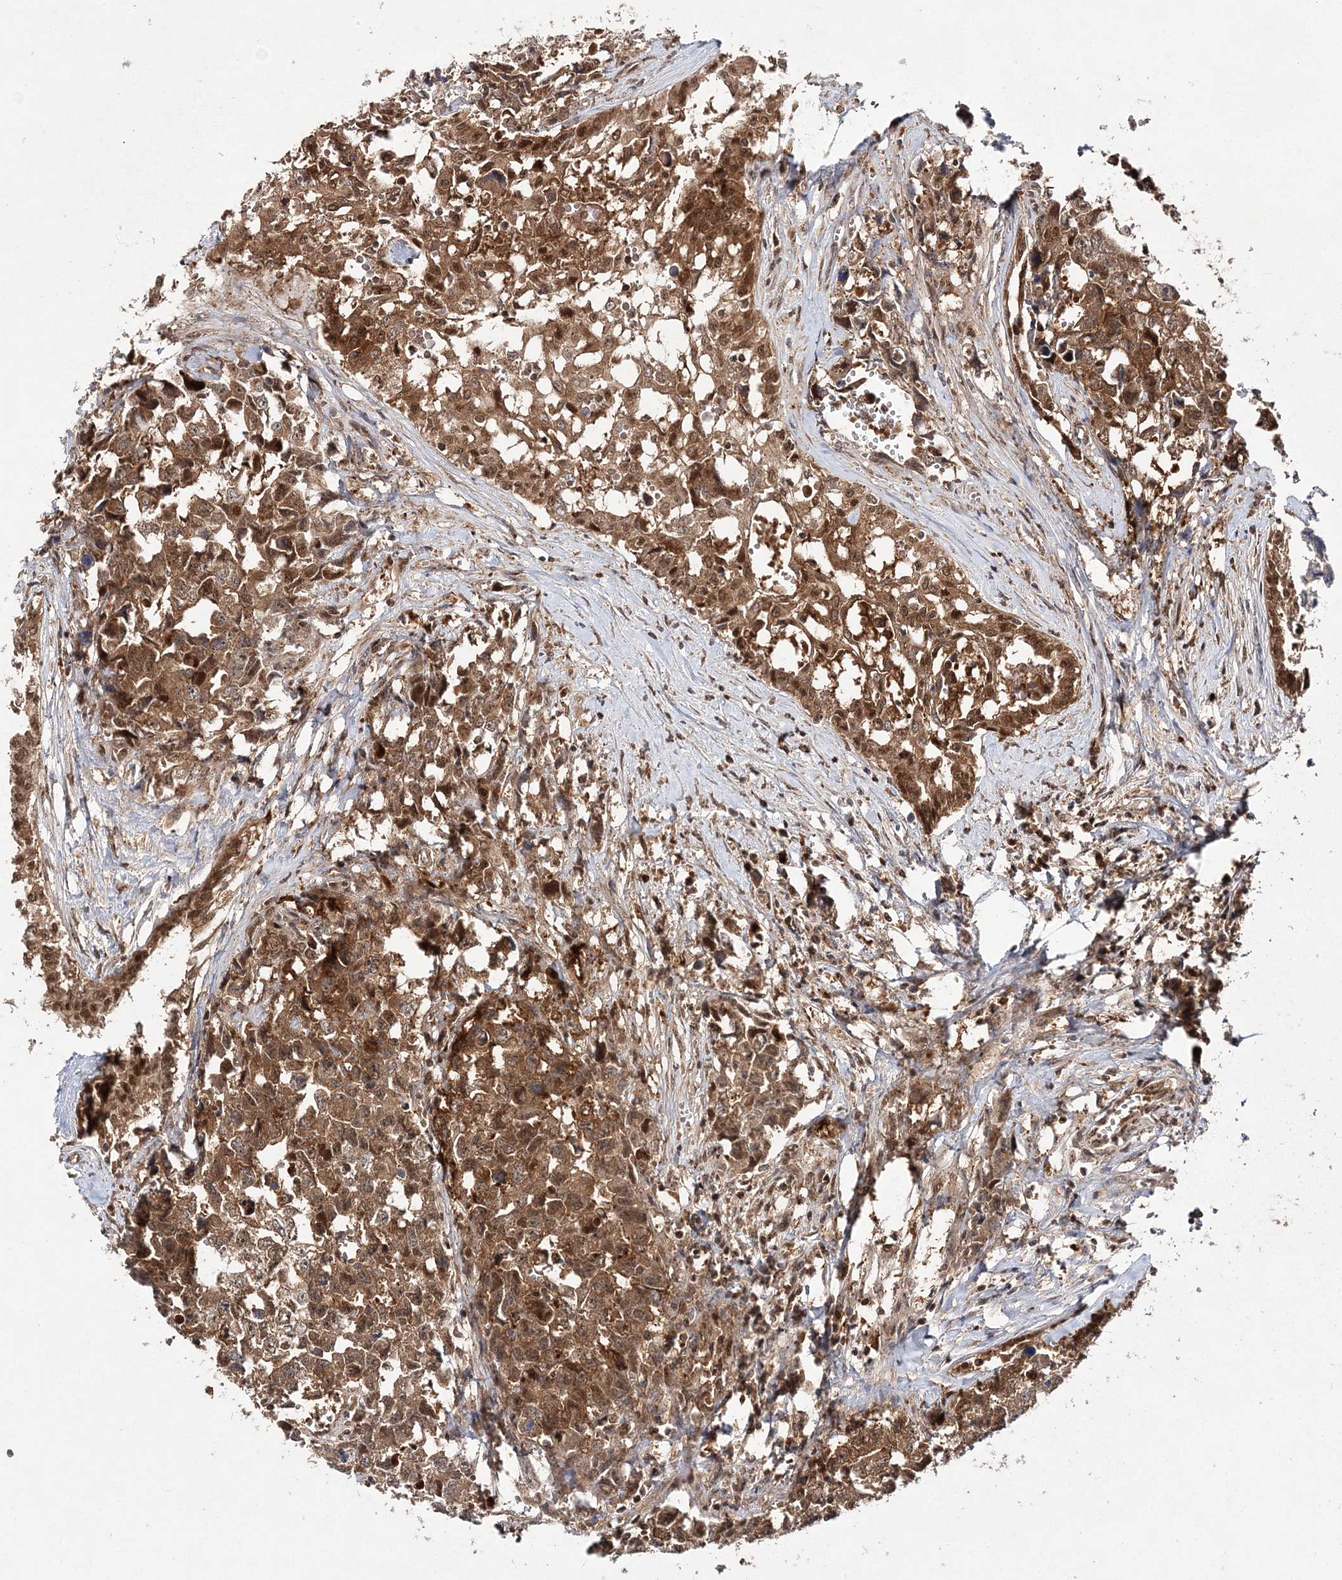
{"staining": {"intensity": "moderate", "quantity": ">75%", "location": "cytoplasmic/membranous"}, "tissue": "testis cancer", "cell_type": "Tumor cells", "image_type": "cancer", "snomed": [{"axis": "morphology", "description": "Carcinoma, Embryonal, NOS"}, {"axis": "topography", "description": "Testis"}], "caption": "This histopathology image exhibits immunohistochemistry staining of human testis cancer, with medium moderate cytoplasmic/membranous expression in about >75% of tumor cells.", "gene": "NIF3L1", "patient": {"sex": "male", "age": 31}}